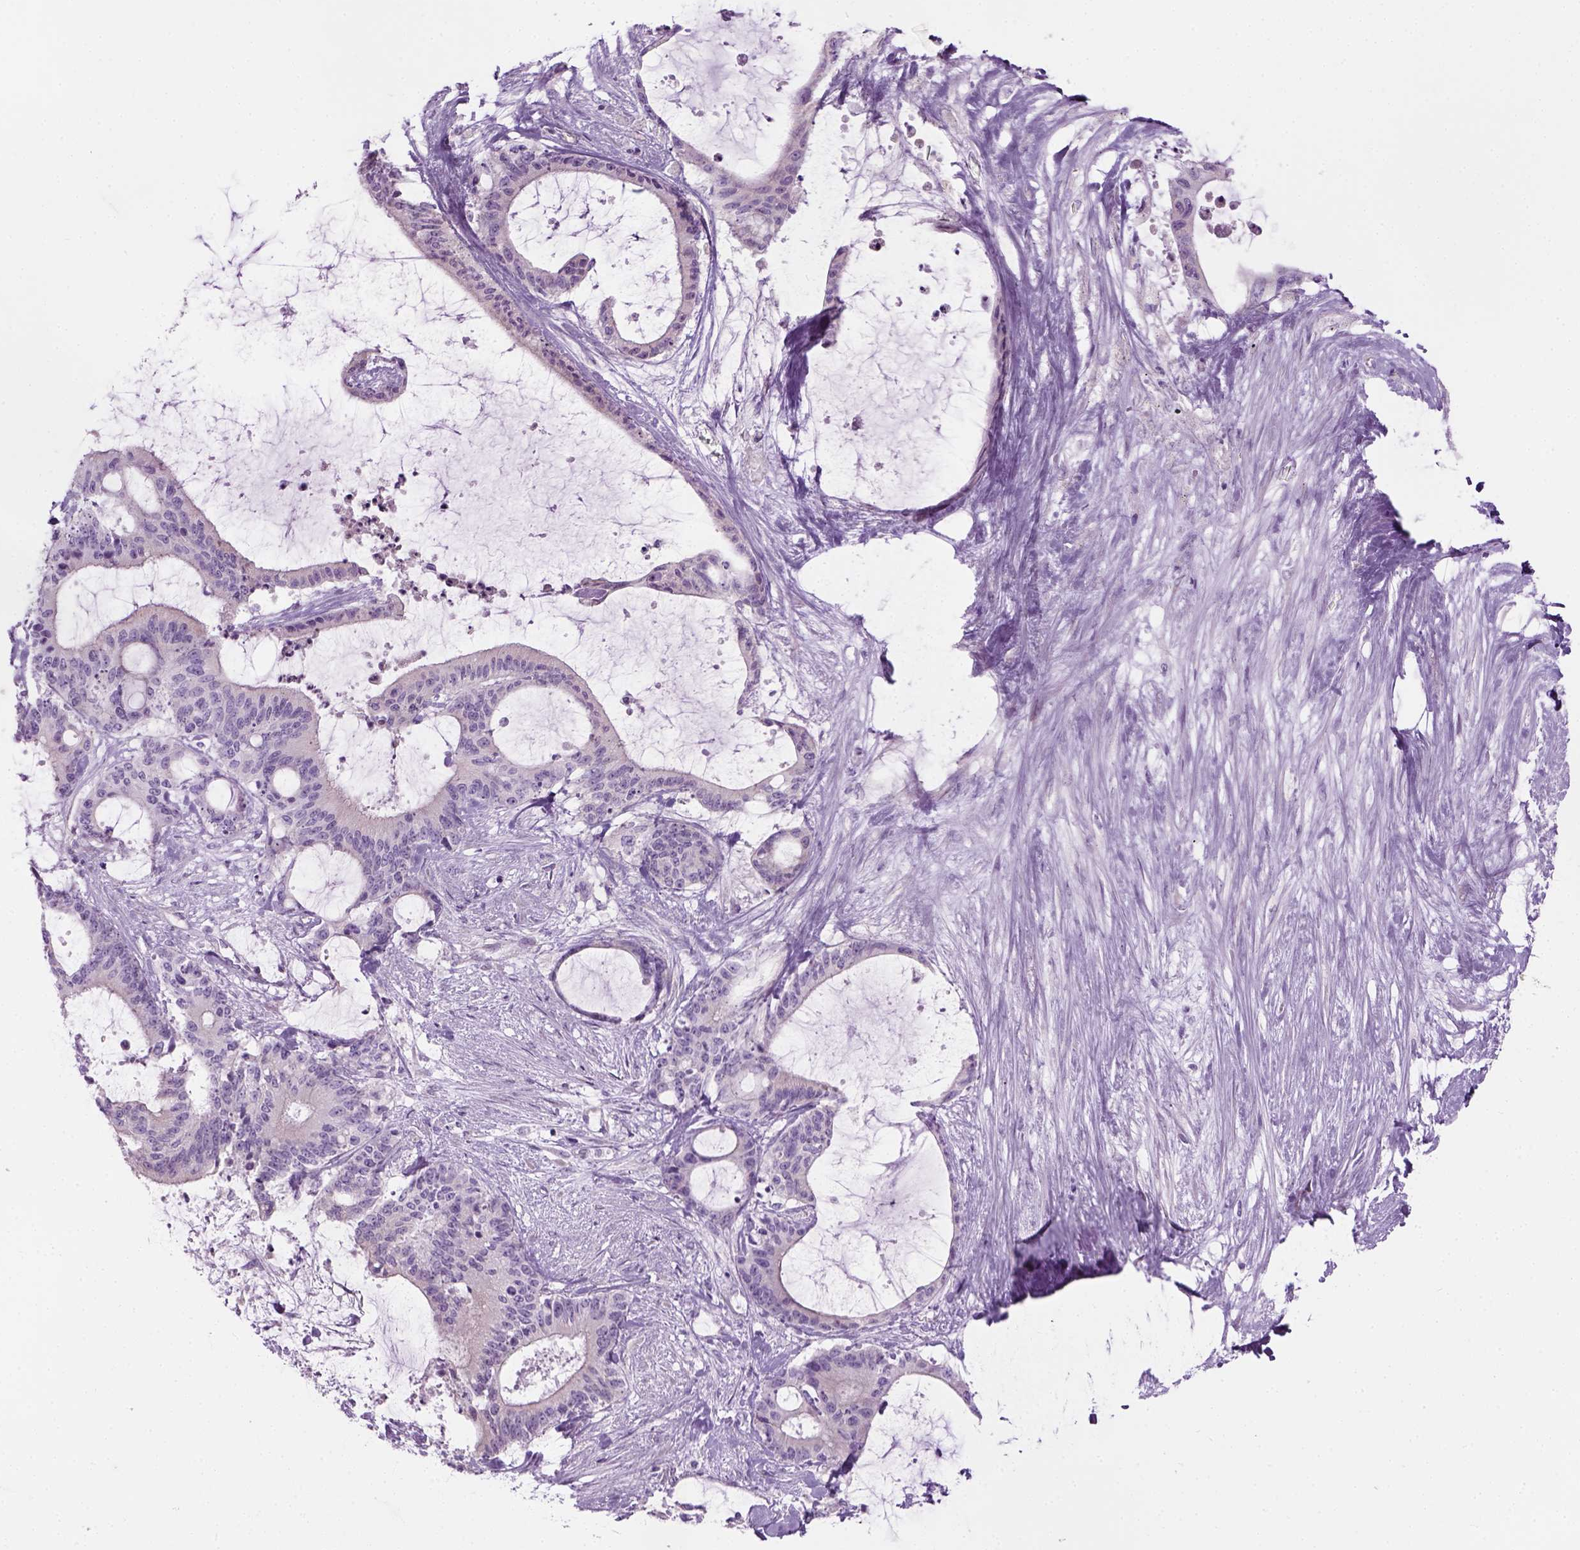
{"staining": {"intensity": "negative", "quantity": "none", "location": "none"}, "tissue": "liver cancer", "cell_type": "Tumor cells", "image_type": "cancer", "snomed": [{"axis": "morphology", "description": "Normal tissue, NOS"}, {"axis": "morphology", "description": "Cholangiocarcinoma"}, {"axis": "topography", "description": "Liver"}, {"axis": "topography", "description": "Peripheral nerve tissue"}], "caption": "The IHC micrograph has no significant staining in tumor cells of cholangiocarcinoma (liver) tissue.", "gene": "CIBAR2", "patient": {"sex": "female", "age": 73}}